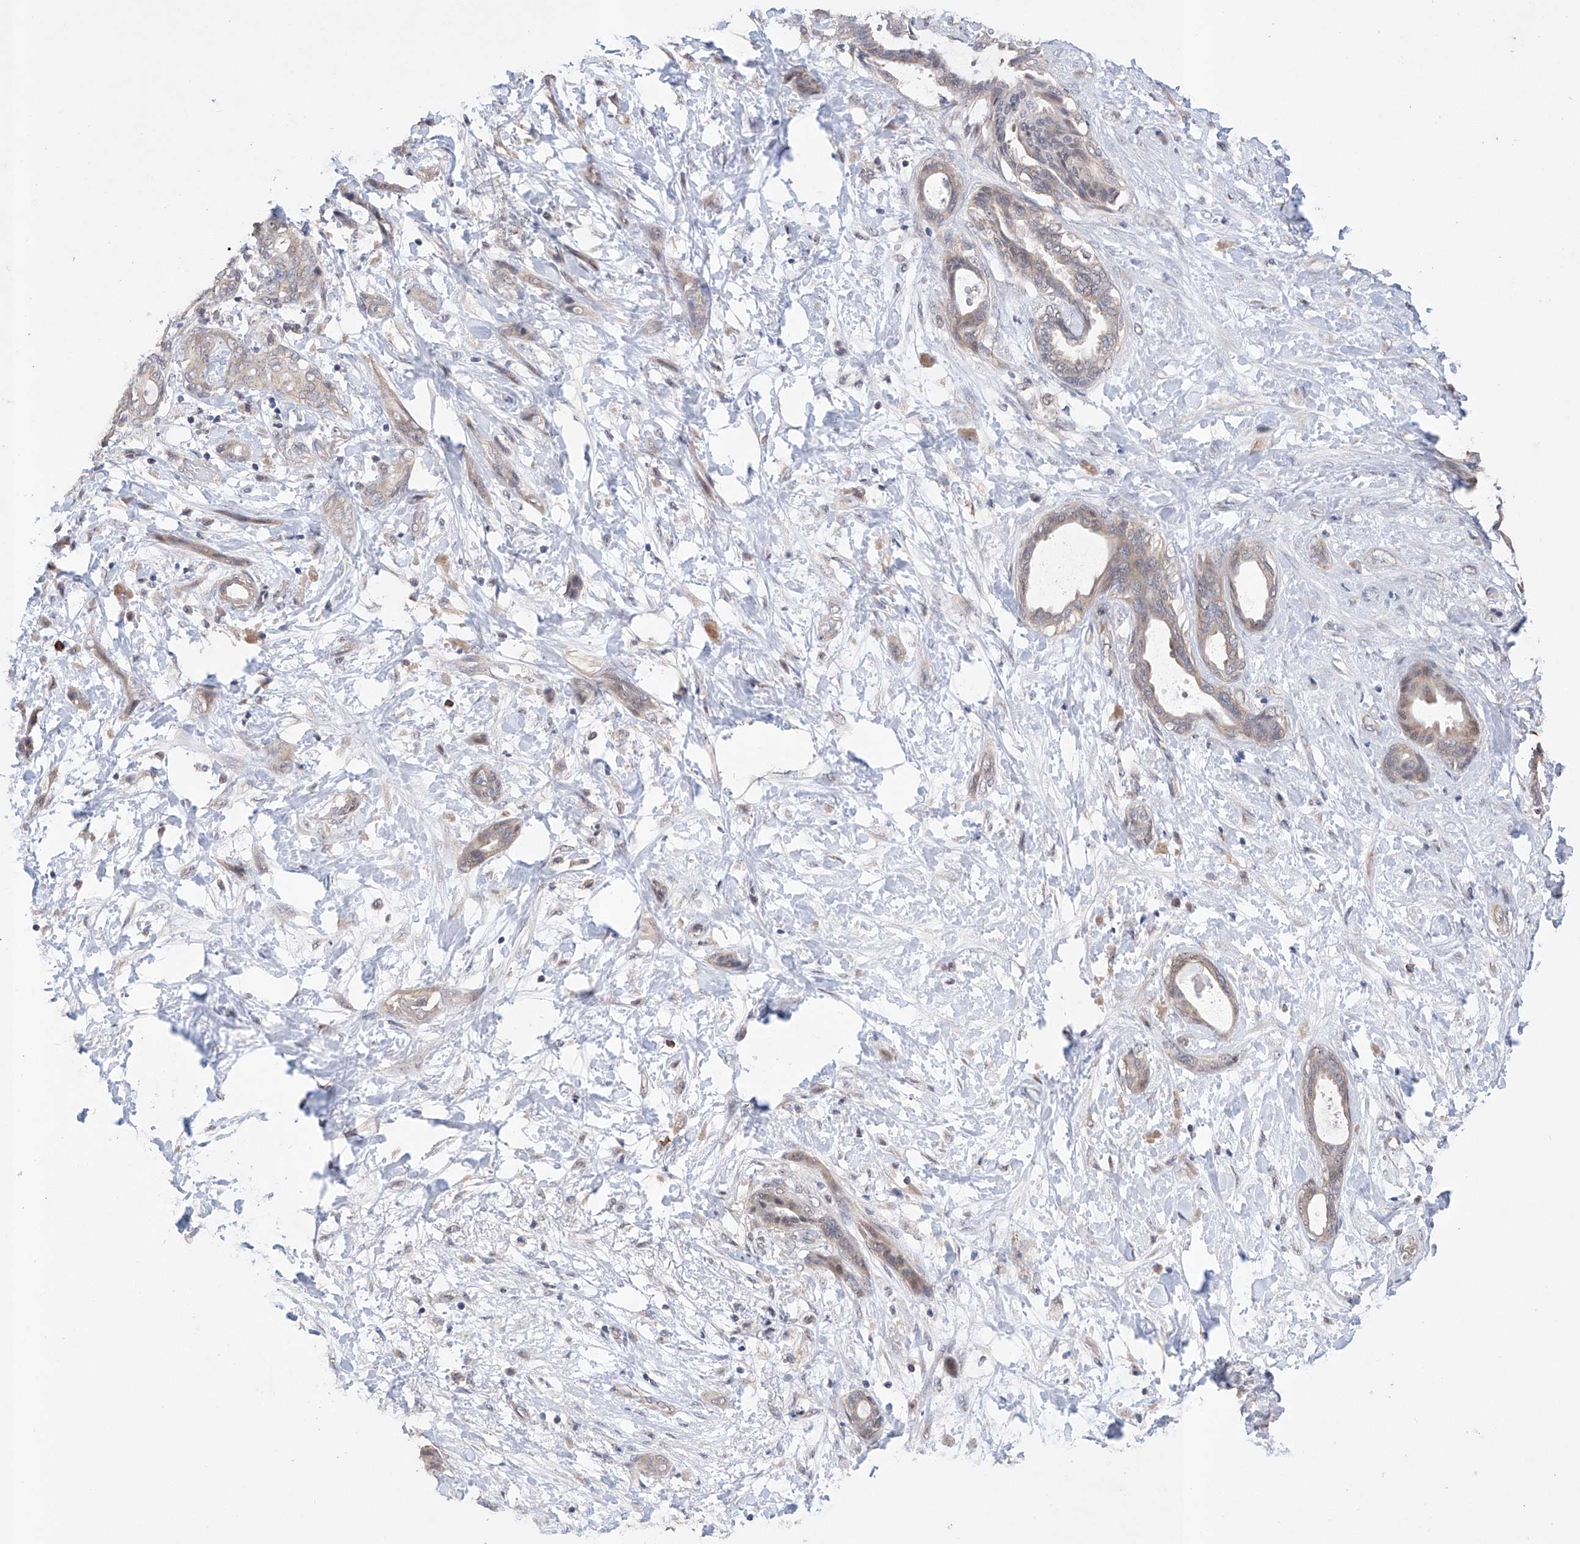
{"staining": {"intensity": "weak", "quantity": ">75%", "location": "cytoplasmic/membranous"}, "tissue": "pancreatic cancer", "cell_type": "Tumor cells", "image_type": "cancer", "snomed": [{"axis": "morphology", "description": "Normal tissue, NOS"}, {"axis": "morphology", "description": "Adenocarcinoma, NOS"}, {"axis": "topography", "description": "Pancreas"}, {"axis": "topography", "description": "Peripheral nerve tissue"}], "caption": "A brown stain labels weak cytoplasmic/membranous positivity of a protein in pancreatic cancer (adenocarcinoma) tumor cells. Using DAB (3,3'-diaminobenzidine) (brown) and hematoxylin (blue) stains, captured at high magnification using brightfield microscopy.", "gene": "AFG1L", "patient": {"sex": "female", "age": 63}}